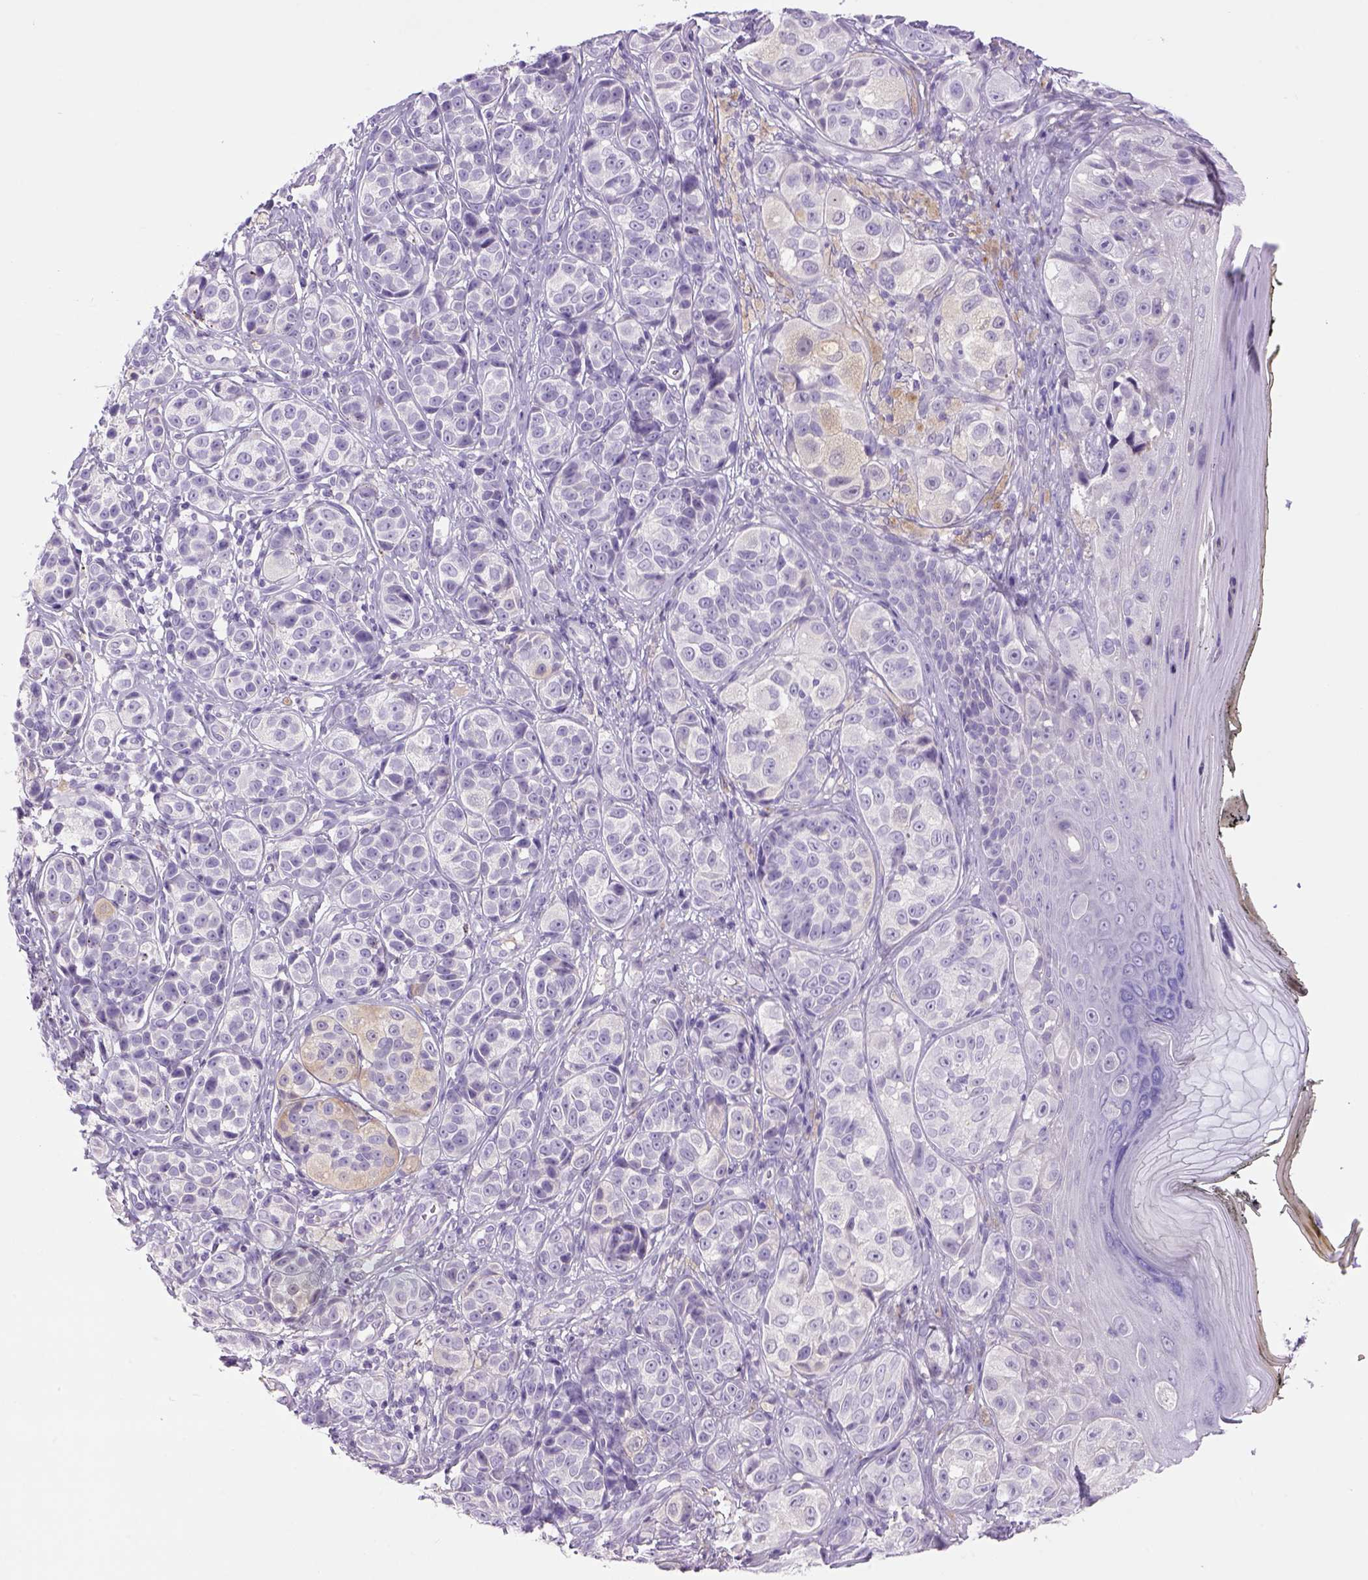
{"staining": {"intensity": "negative", "quantity": "none", "location": "none"}, "tissue": "melanoma", "cell_type": "Tumor cells", "image_type": "cancer", "snomed": [{"axis": "morphology", "description": "Malignant melanoma, NOS"}, {"axis": "topography", "description": "Skin"}], "caption": "Protein analysis of melanoma demonstrates no significant positivity in tumor cells.", "gene": "DBH", "patient": {"sex": "male", "age": 48}}